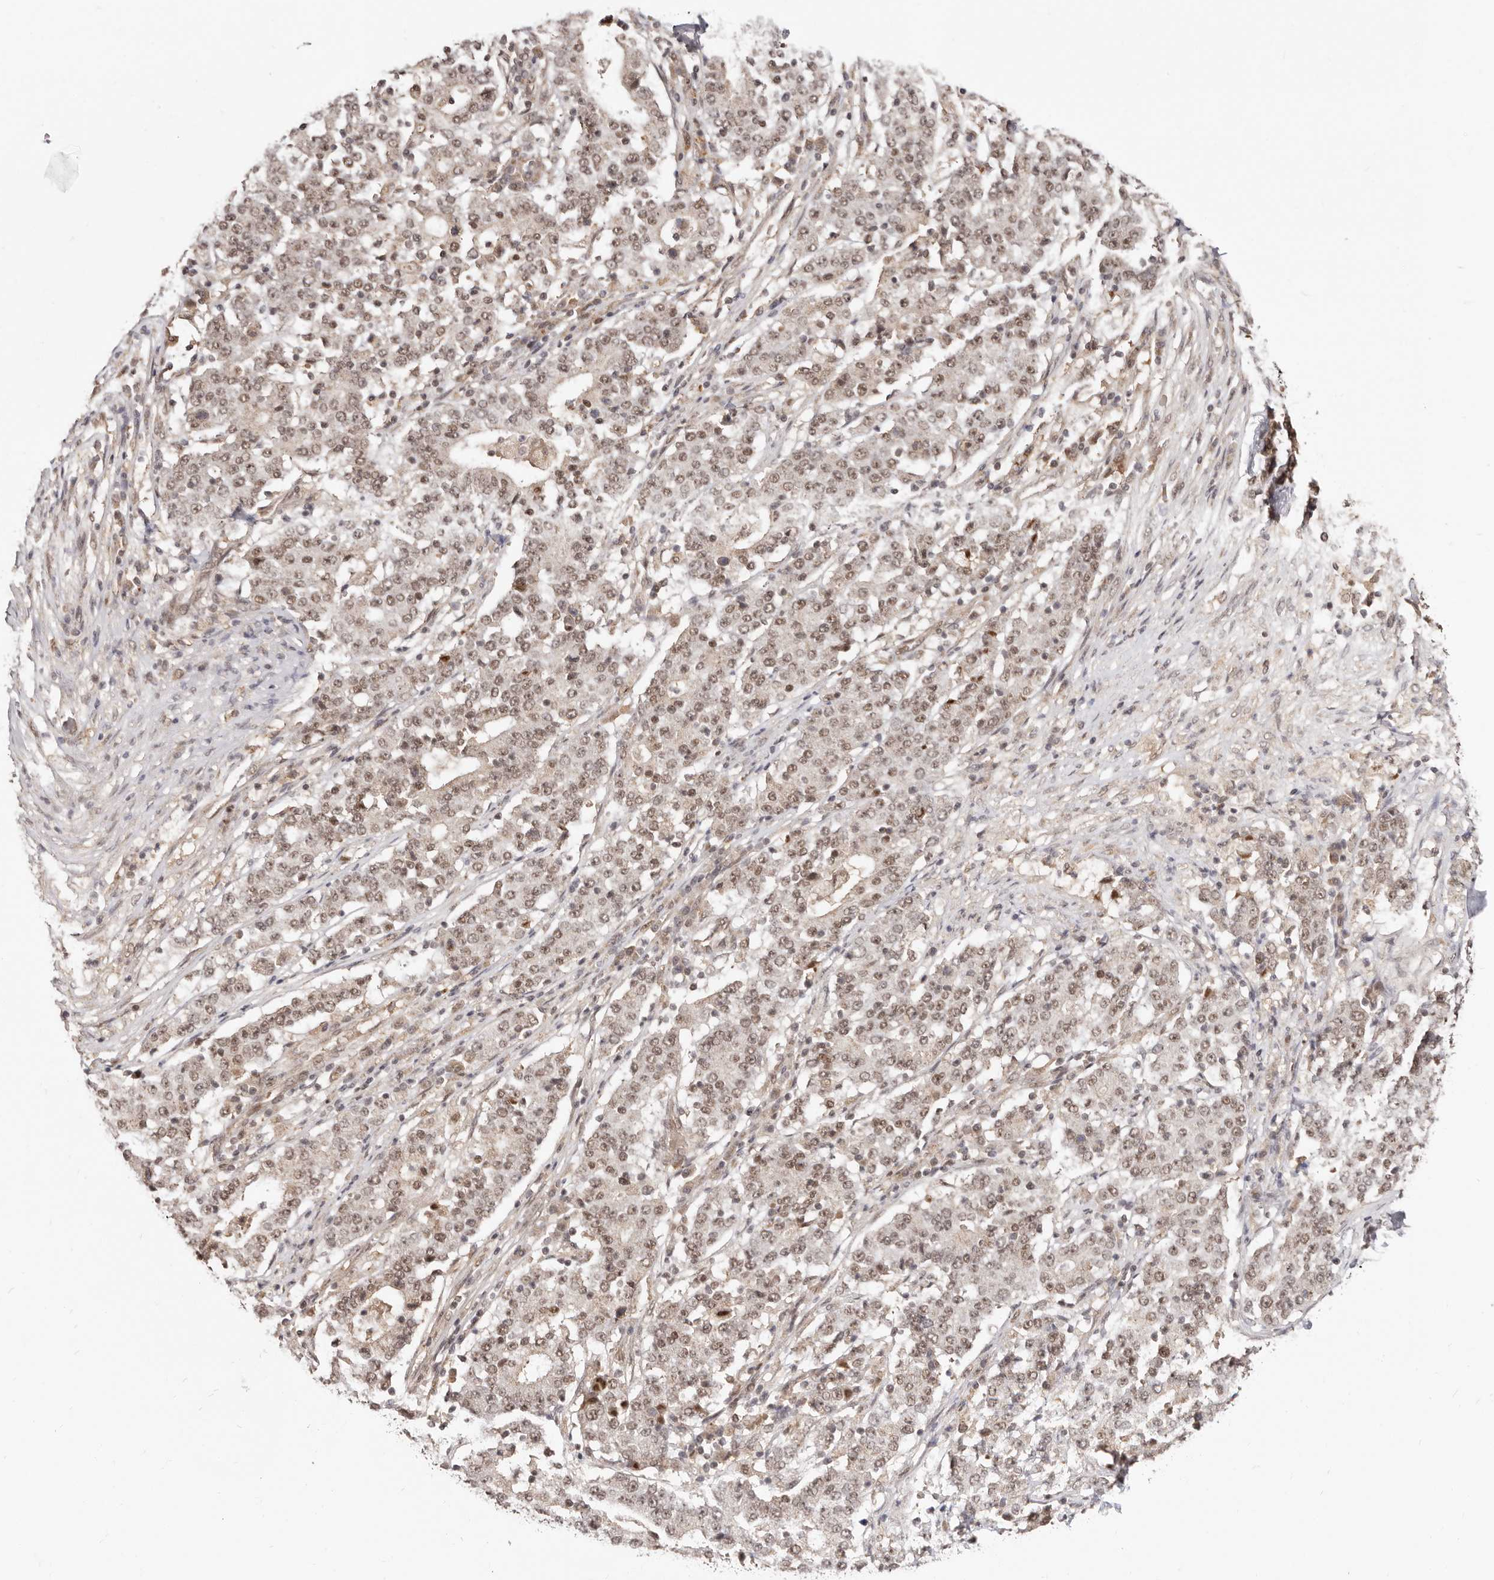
{"staining": {"intensity": "moderate", "quantity": ">75%", "location": "nuclear"}, "tissue": "stomach cancer", "cell_type": "Tumor cells", "image_type": "cancer", "snomed": [{"axis": "morphology", "description": "Adenocarcinoma, NOS"}, {"axis": "topography", "description": "Stomach"}], "caption": "The image reveals immunohistochemical staining of stomach adenocarcinoma. There is moderate nuclear staining is appreciated in approximately >75% of tumor cells. Nuclei are stained in blue.", "gene": "MED8", "patient": {"sex": "male", "age": 59}}